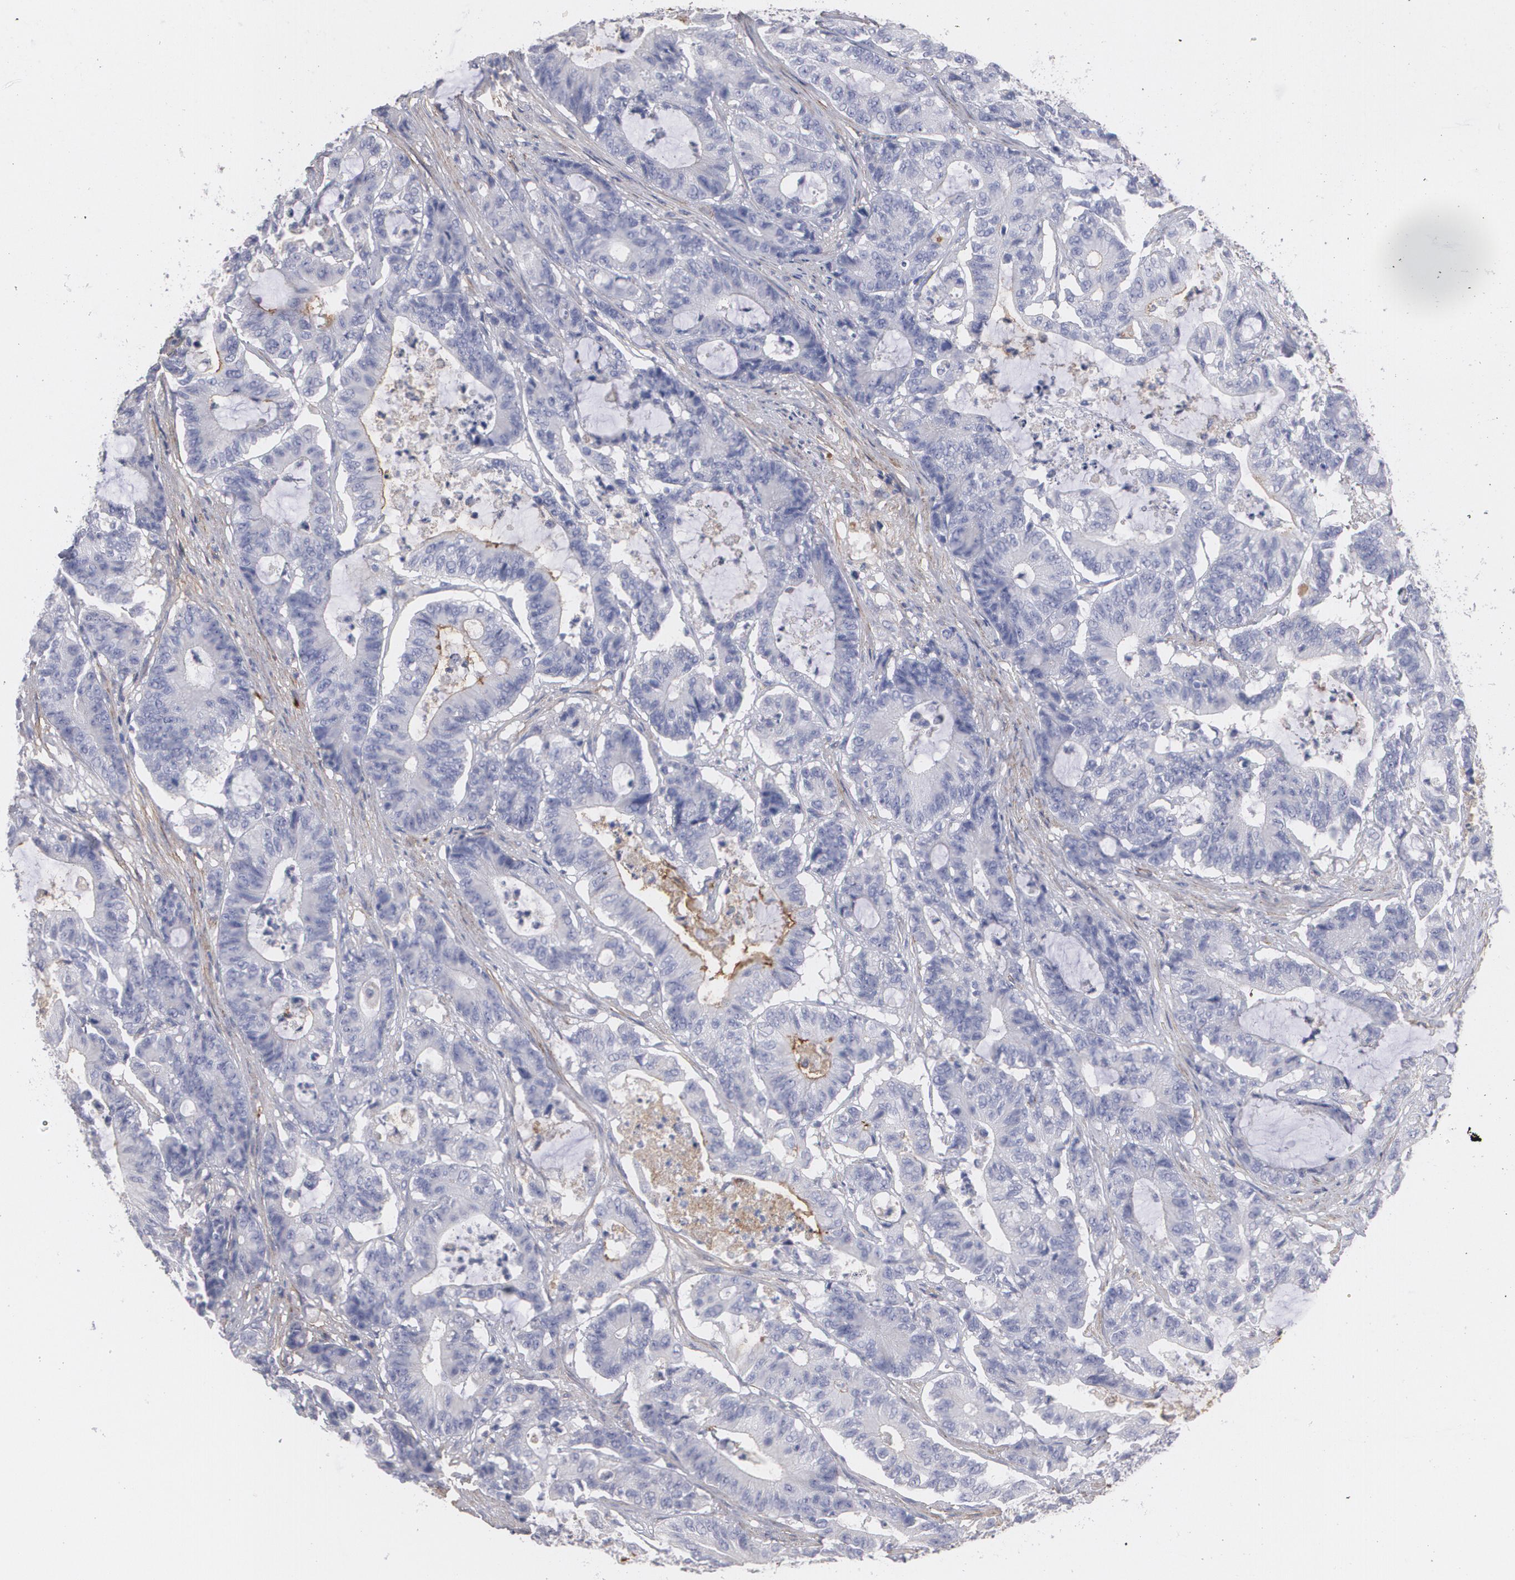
{"staining": {"intensity": "negative", "quantity": "none", "location": "none"}, "tissue": "colorectal cancer", "cell_type": "Tumor cells", "image_type": "cancer", "snomed": [{"axis": "morphology", "description": "Adenocarcinoma, NOS"}, {"axis": "topography", "description": "Colon"}], "caption": "This is an IHC image of human adenocarcinoma (colorectal). There is no positivity in tumor cells.", "gene": "FBLN1", "patient": {"sex": "female", "age": 84}}